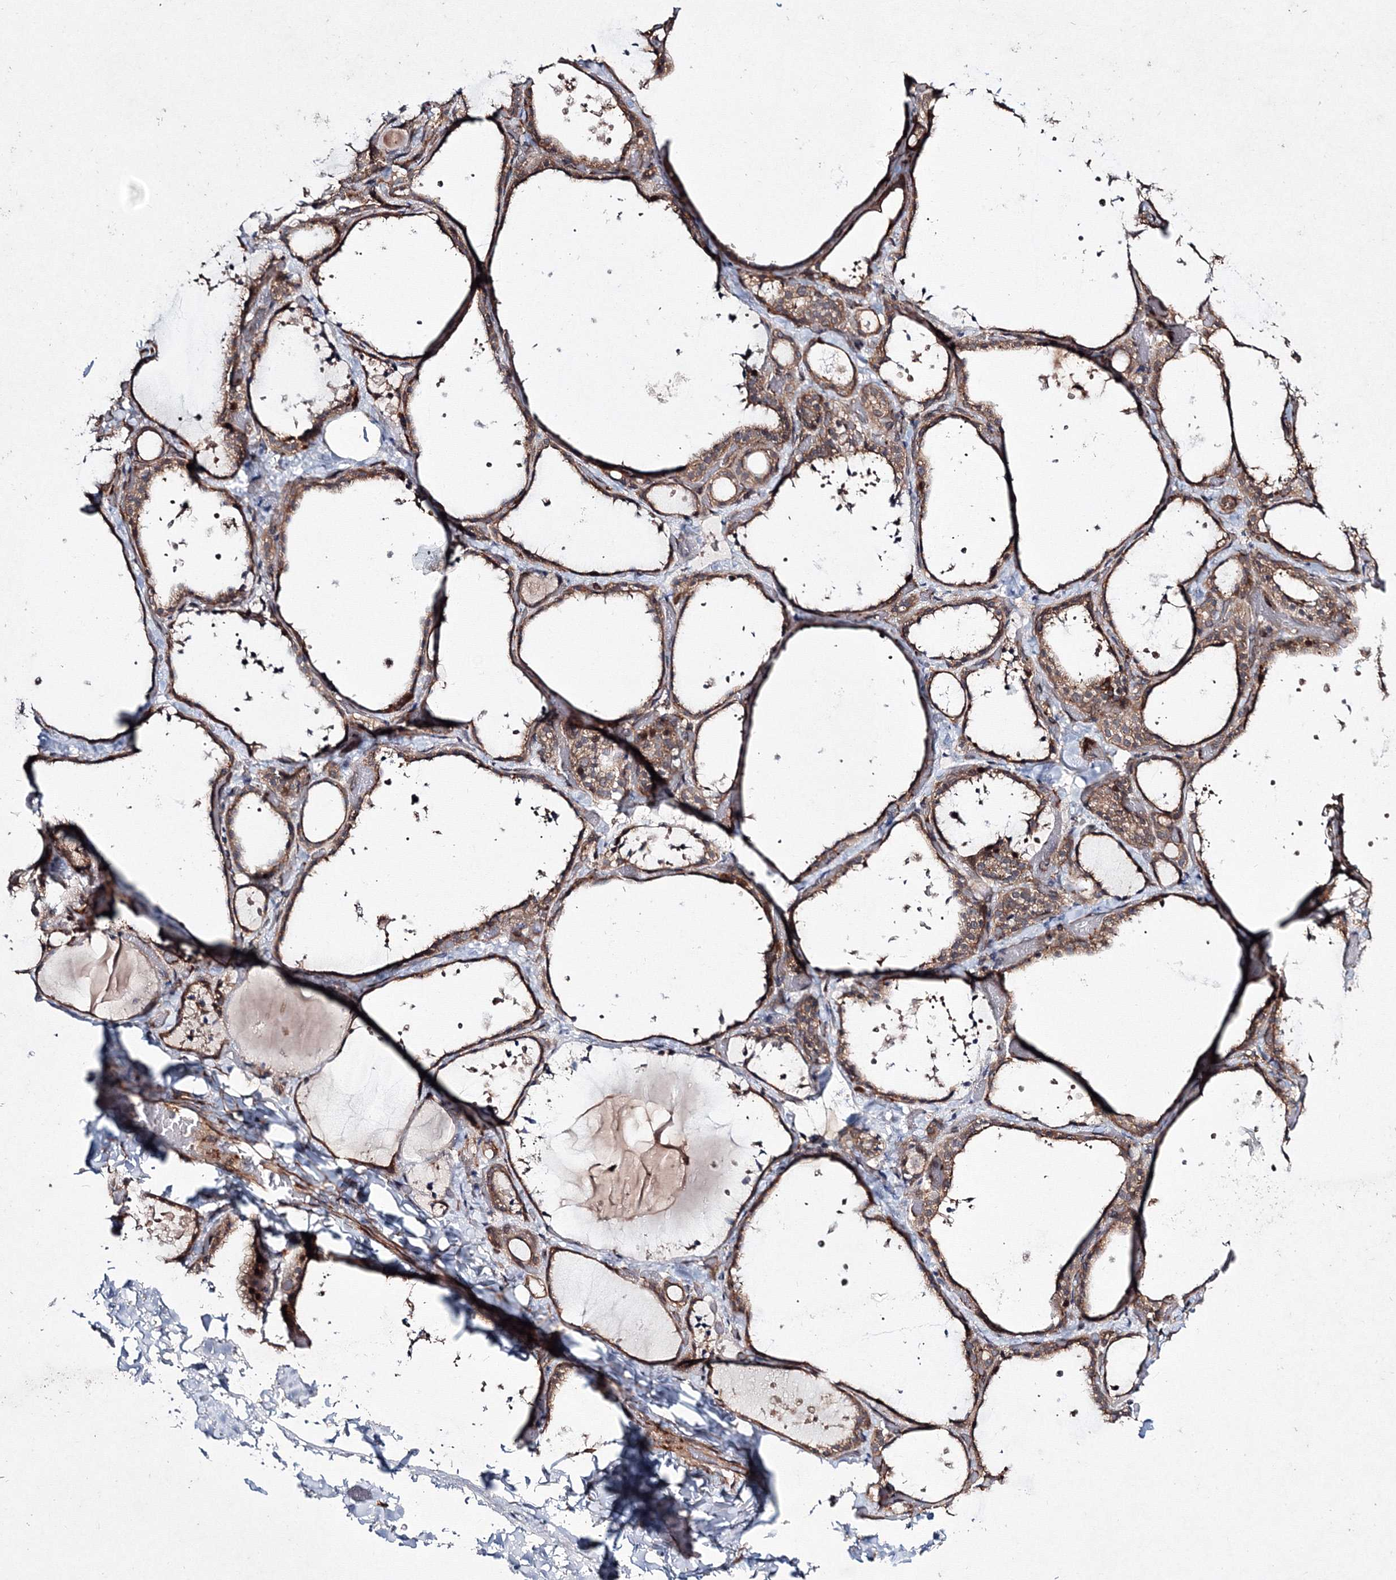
{"staining": {"intensity": "moderate", "quantity": ">75%", "location": "cytoplasmic/membranous"}, "tissue": "thyroid gland", "cell_type": "Glandular cells", "image_type": "normal", "snomed": [{"axis": "morphology", "description": "Normal tissue, NOS"}, {"axis": "topography", "description": "Thyroid gland"}], "caption": "Immunohistochemistry of normal thyroid gland exhibits medium levels of moderate cytoplasmic/membranous staining in approximately >75% of glandular cells.", "gene": "RANBP3L", "patient": {"sex": "female", "age": 44}}